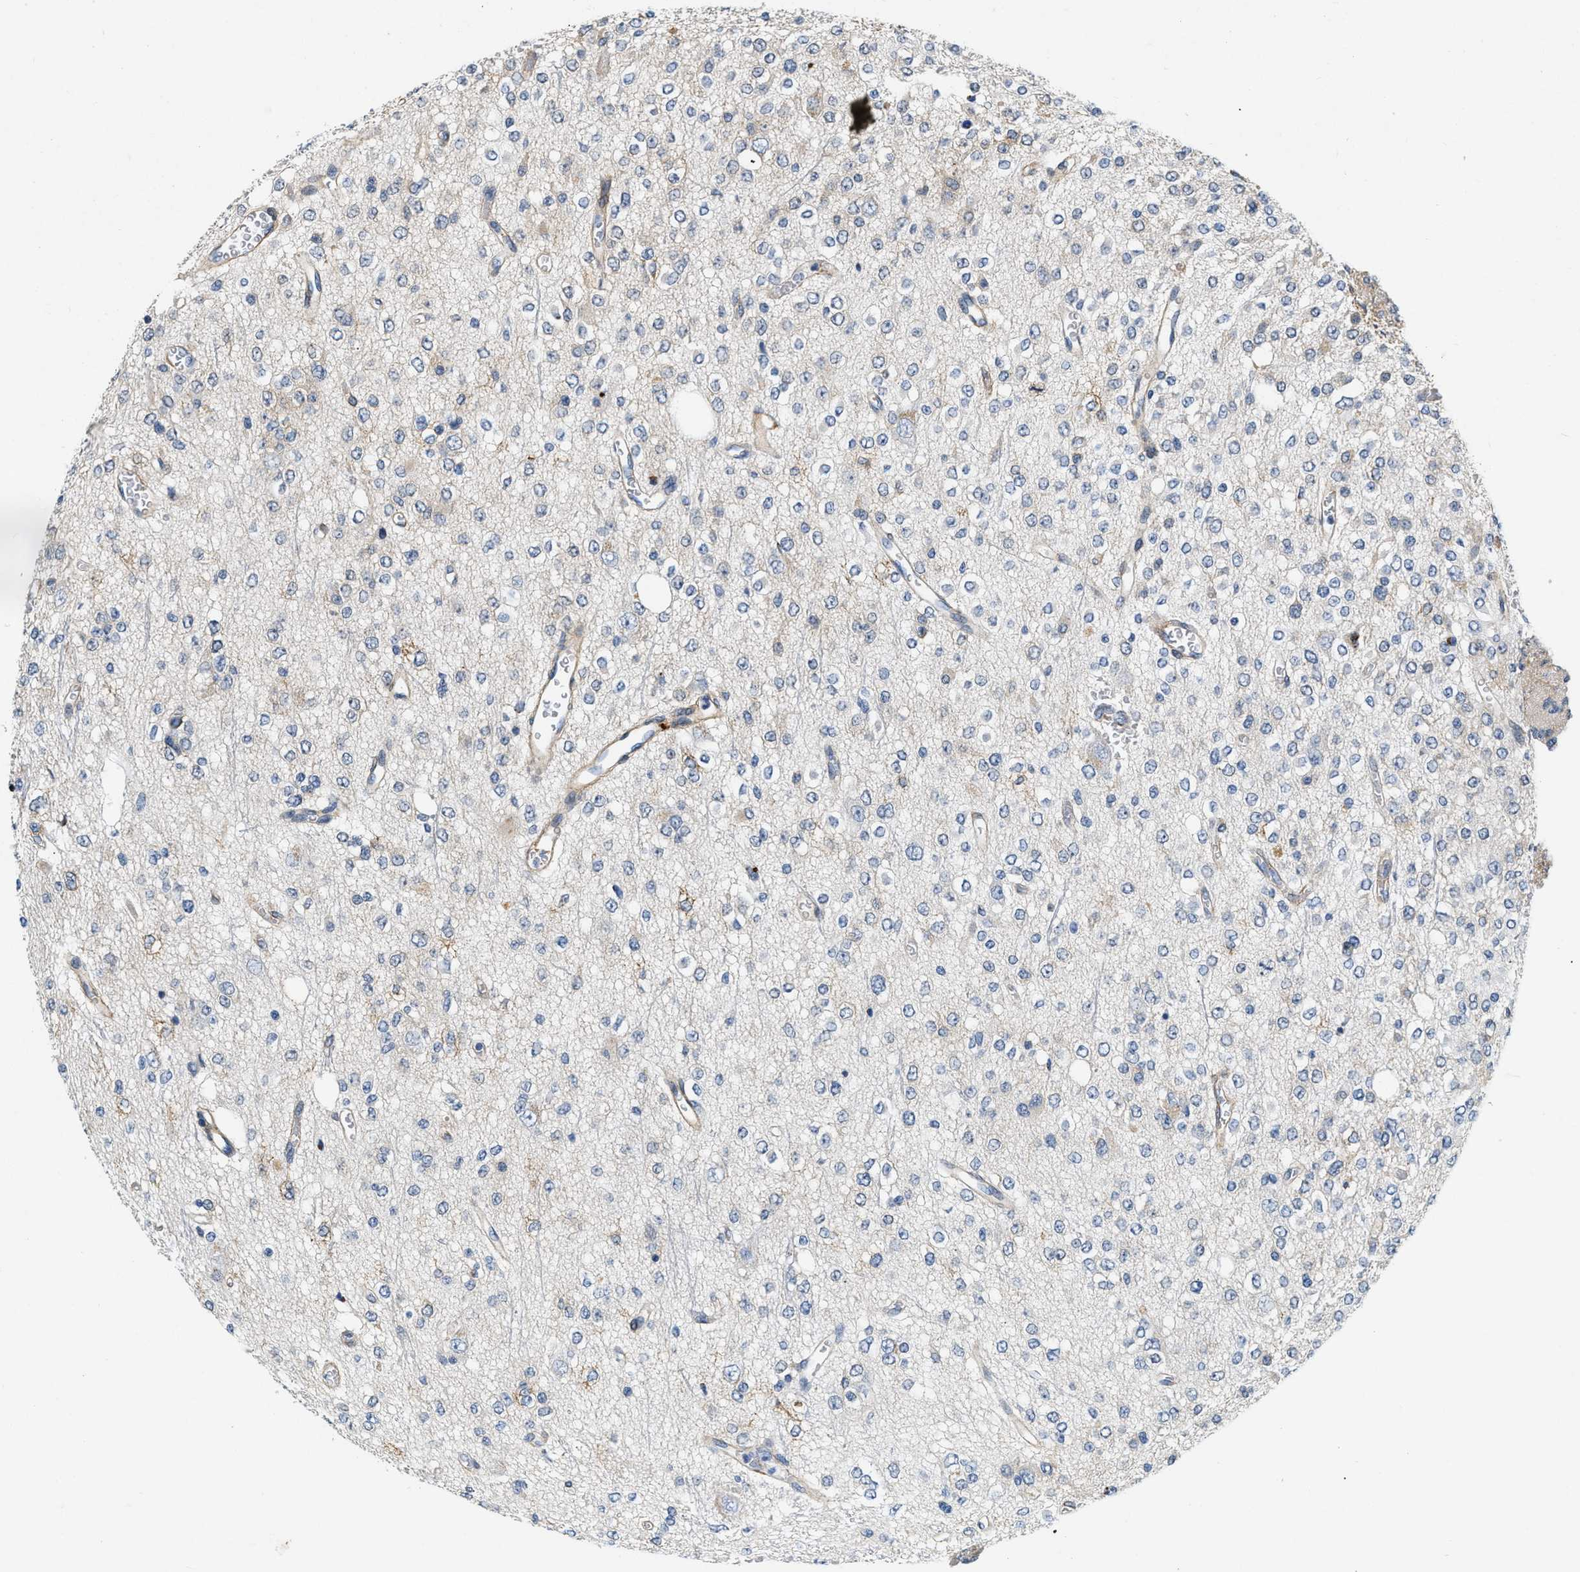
{"staining": {"intensity": "moderate", "quantity": "<25%", "location": "cytoplasmic/membranous"}, "tissue": "glioma", "cell_type": "Tumor cells", "image_type": "cancer", "snomed": [{"axis": "morphology", "description": "Glioma, malignant, Low grade"}, {"axis": "topography", "description": "Brain"}], "caption": "Moderate cytoplasmic/membranous expression for a protein is seen in approximately <25% of tumor cells of malignant low-grade glioma using immunohistochemistry.", "gene": "PDGFRA", "patient": {"sex": "male", "age": 38}}